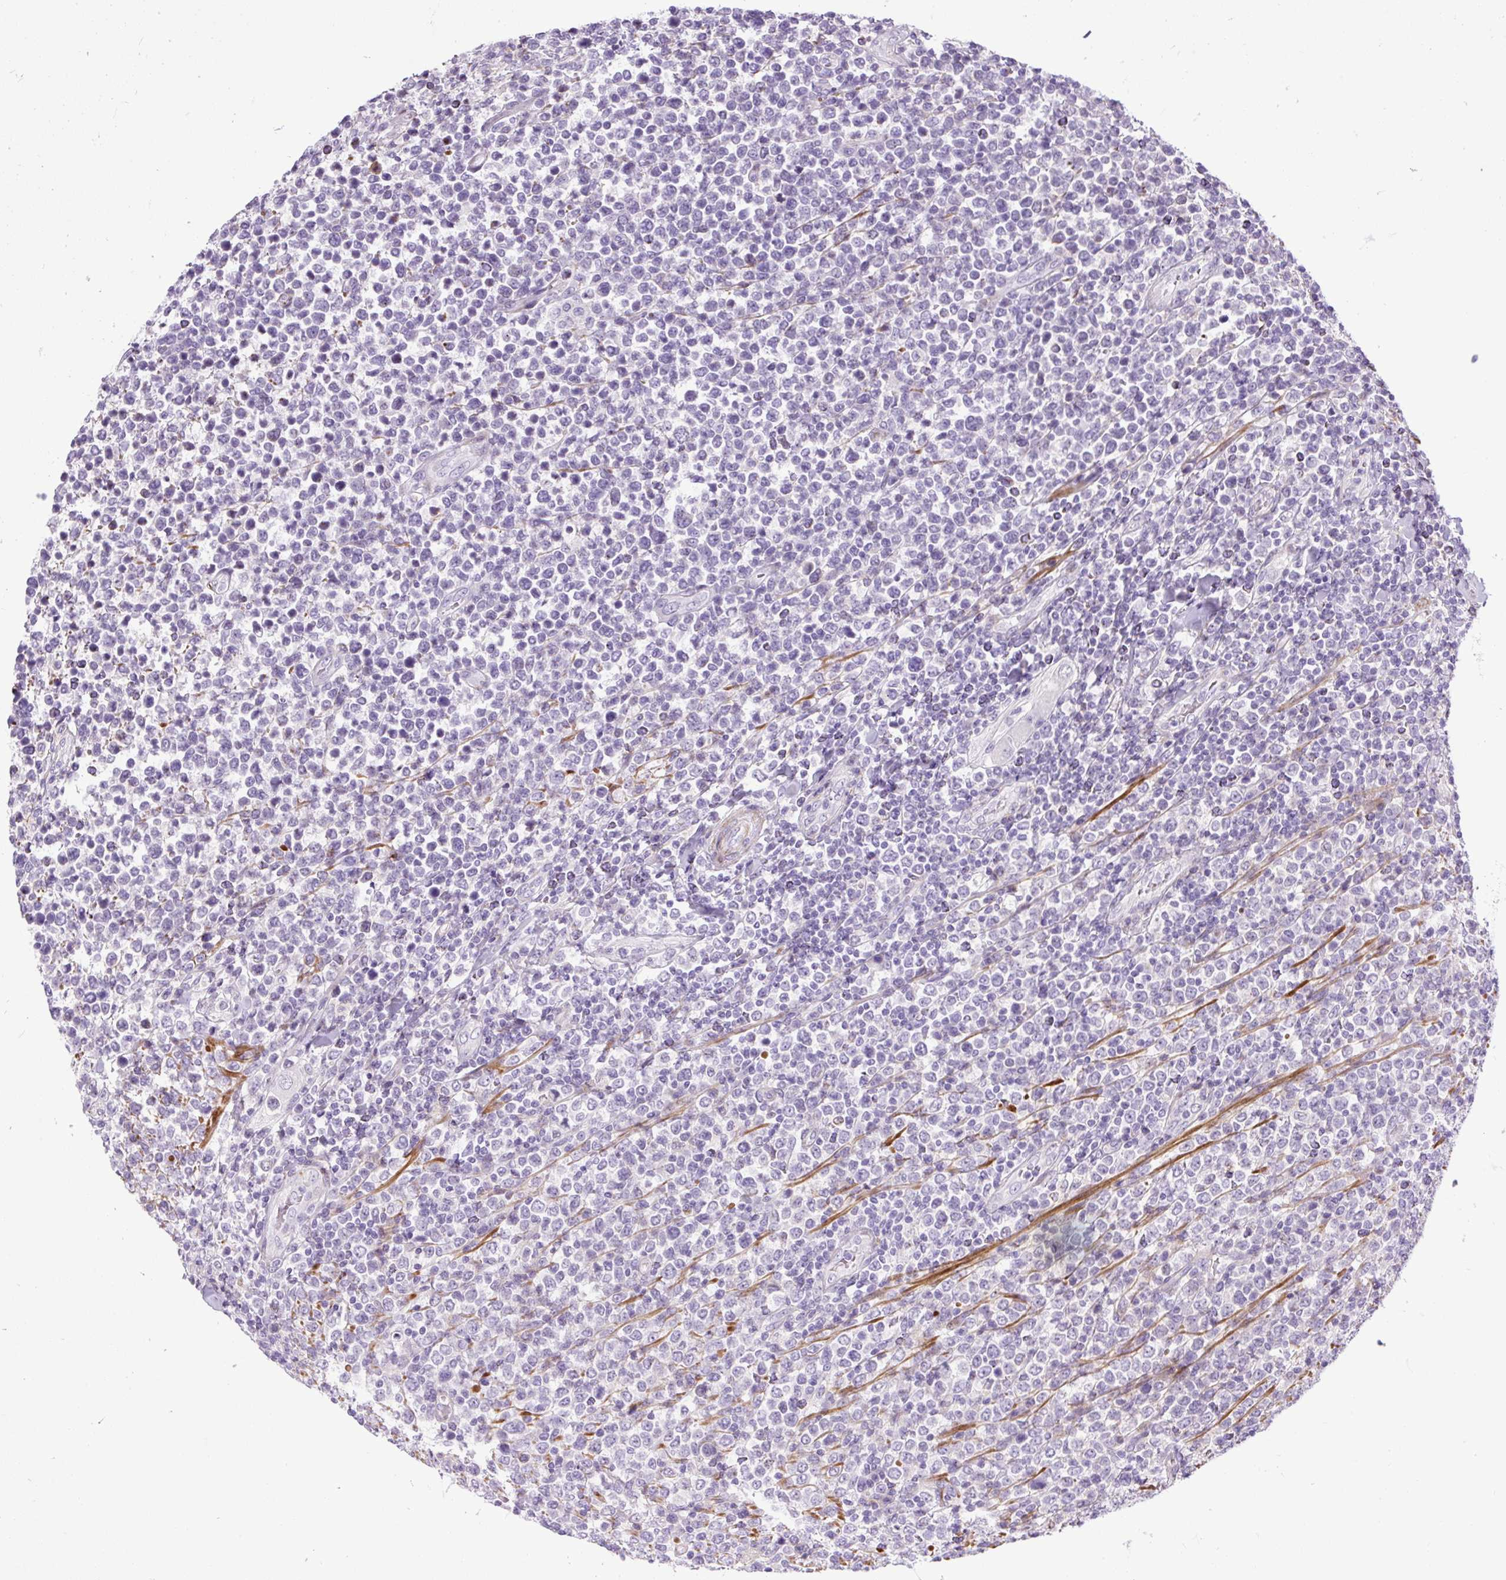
{"staining": {"intensity": "negative", "quantity": "none", "location": "none"}, "tissue": "lymphoma", "cell_type": "Tumor cells", "image_type": "cancer", "snomed": [{"axis": "morphology", "description": "Malignant lymphoma, non-Hodgkin's type, High grade"}, {"axis": "topography", "description": "Soft tissue"}], "caption": "Immunohistochemistry (IHC) of high-grade malignant lymphoma, non-Hodgkin's type exhibits no positivity in tumor cells. (Immunohistochemistry, brightfield microscopy, high magnification).", "gene": "ZNF197", "patient": {"sex": "female", "age": 56}}